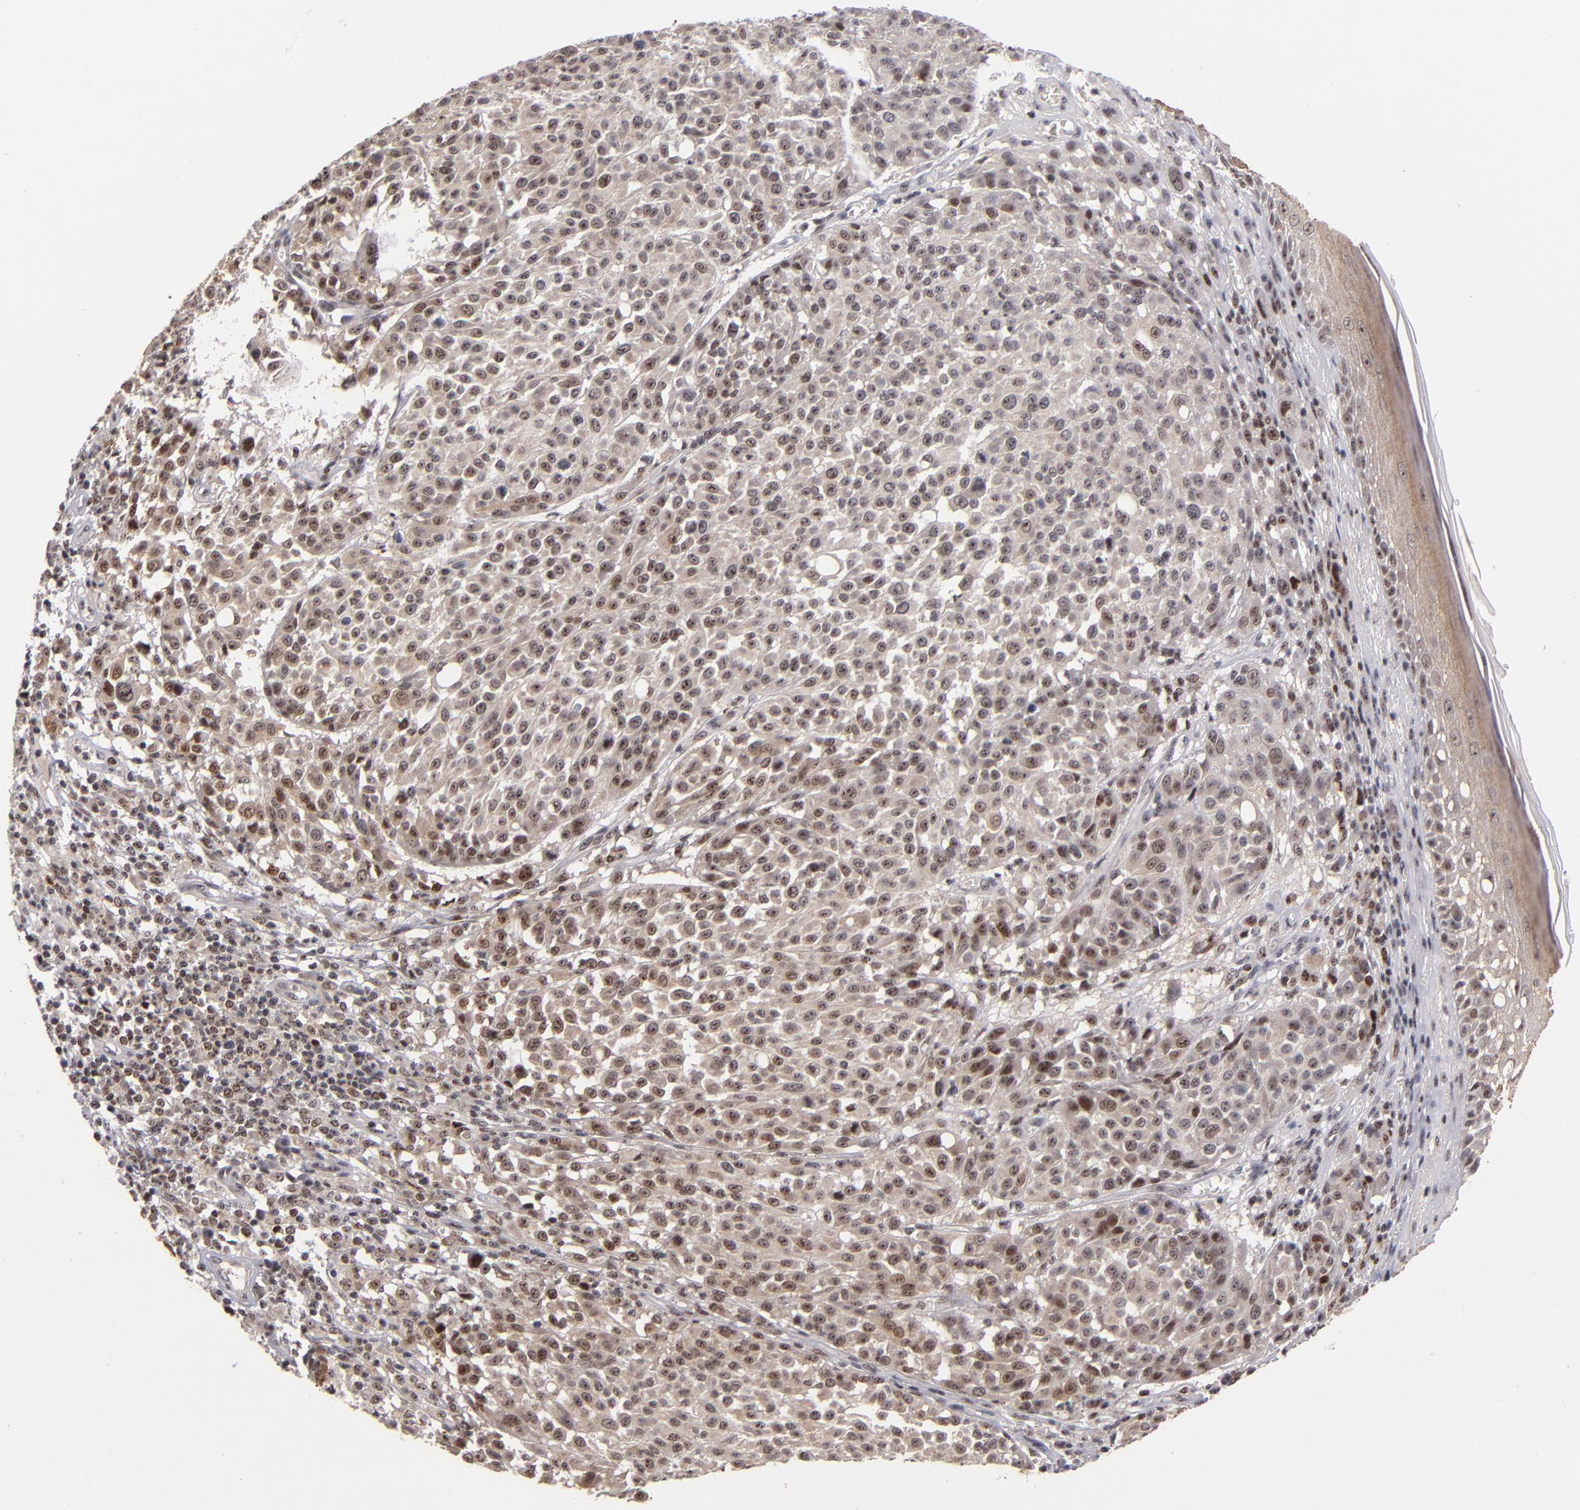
{"staining": {"intensity": "moderate", "quantity": "<25%", "location": "cytoplasmic/membranous,nuclear"}, "tissue": "melanoma", "cell_type": "Tumor cells", "image_type": "cancer", "snomed": [{"axis": "morphology", "description": "Malignant melanoma, NOS"}, {"axis": "topography", "description": "Skin"}], "caption": "This micrograph exhibits immunohistochemistry (IHC) staining of human melanoma, with low moderate cytoplasmic/membranous and nuclear positivity in about <25% of tumor cells.", "gene": "PCNX4", "patient": {"sex": "female", "age": 49}}